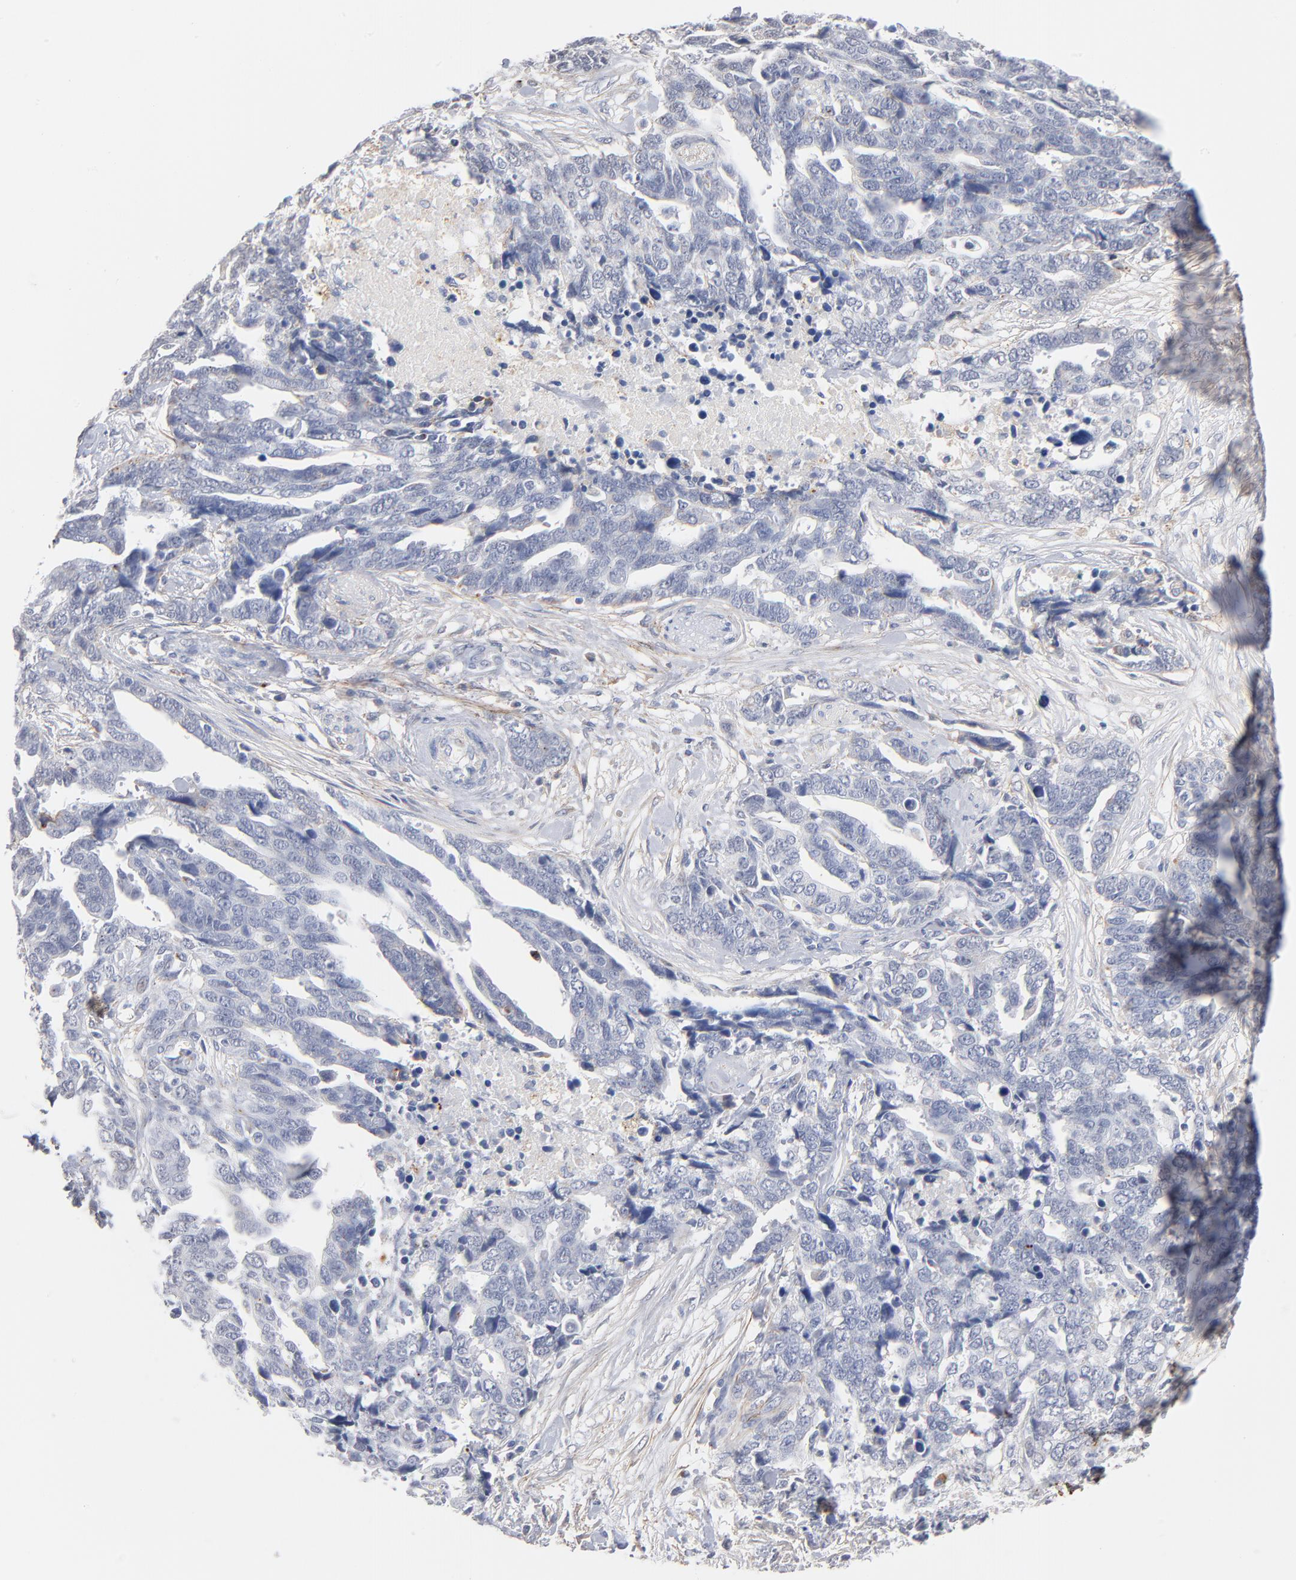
{"staining": {"intensity": "negative", "quantity": "none", "location": "none"}, "tissue": "ovarian cancer", "cell_type": "Tumor cells", "image_type": "cancer", "snomed": [{"axis": "morphology", "description": "Normal tissue, NOS"}, {"axis": "morphology", "description": "Cystadenocarcinoma, serous, NOS"}, {"axis": "topography", "description": "Fallopian tube"}, {"axis": "topography", "description": "Ovary"}], "caption": "DAB immunohistochemical staining of ovarian serous cystadenocarcinoma demonstrates no significant staining in tumor cells.", "gene": "LTBP2", "patient": {"sex": "female", "age": 56}}